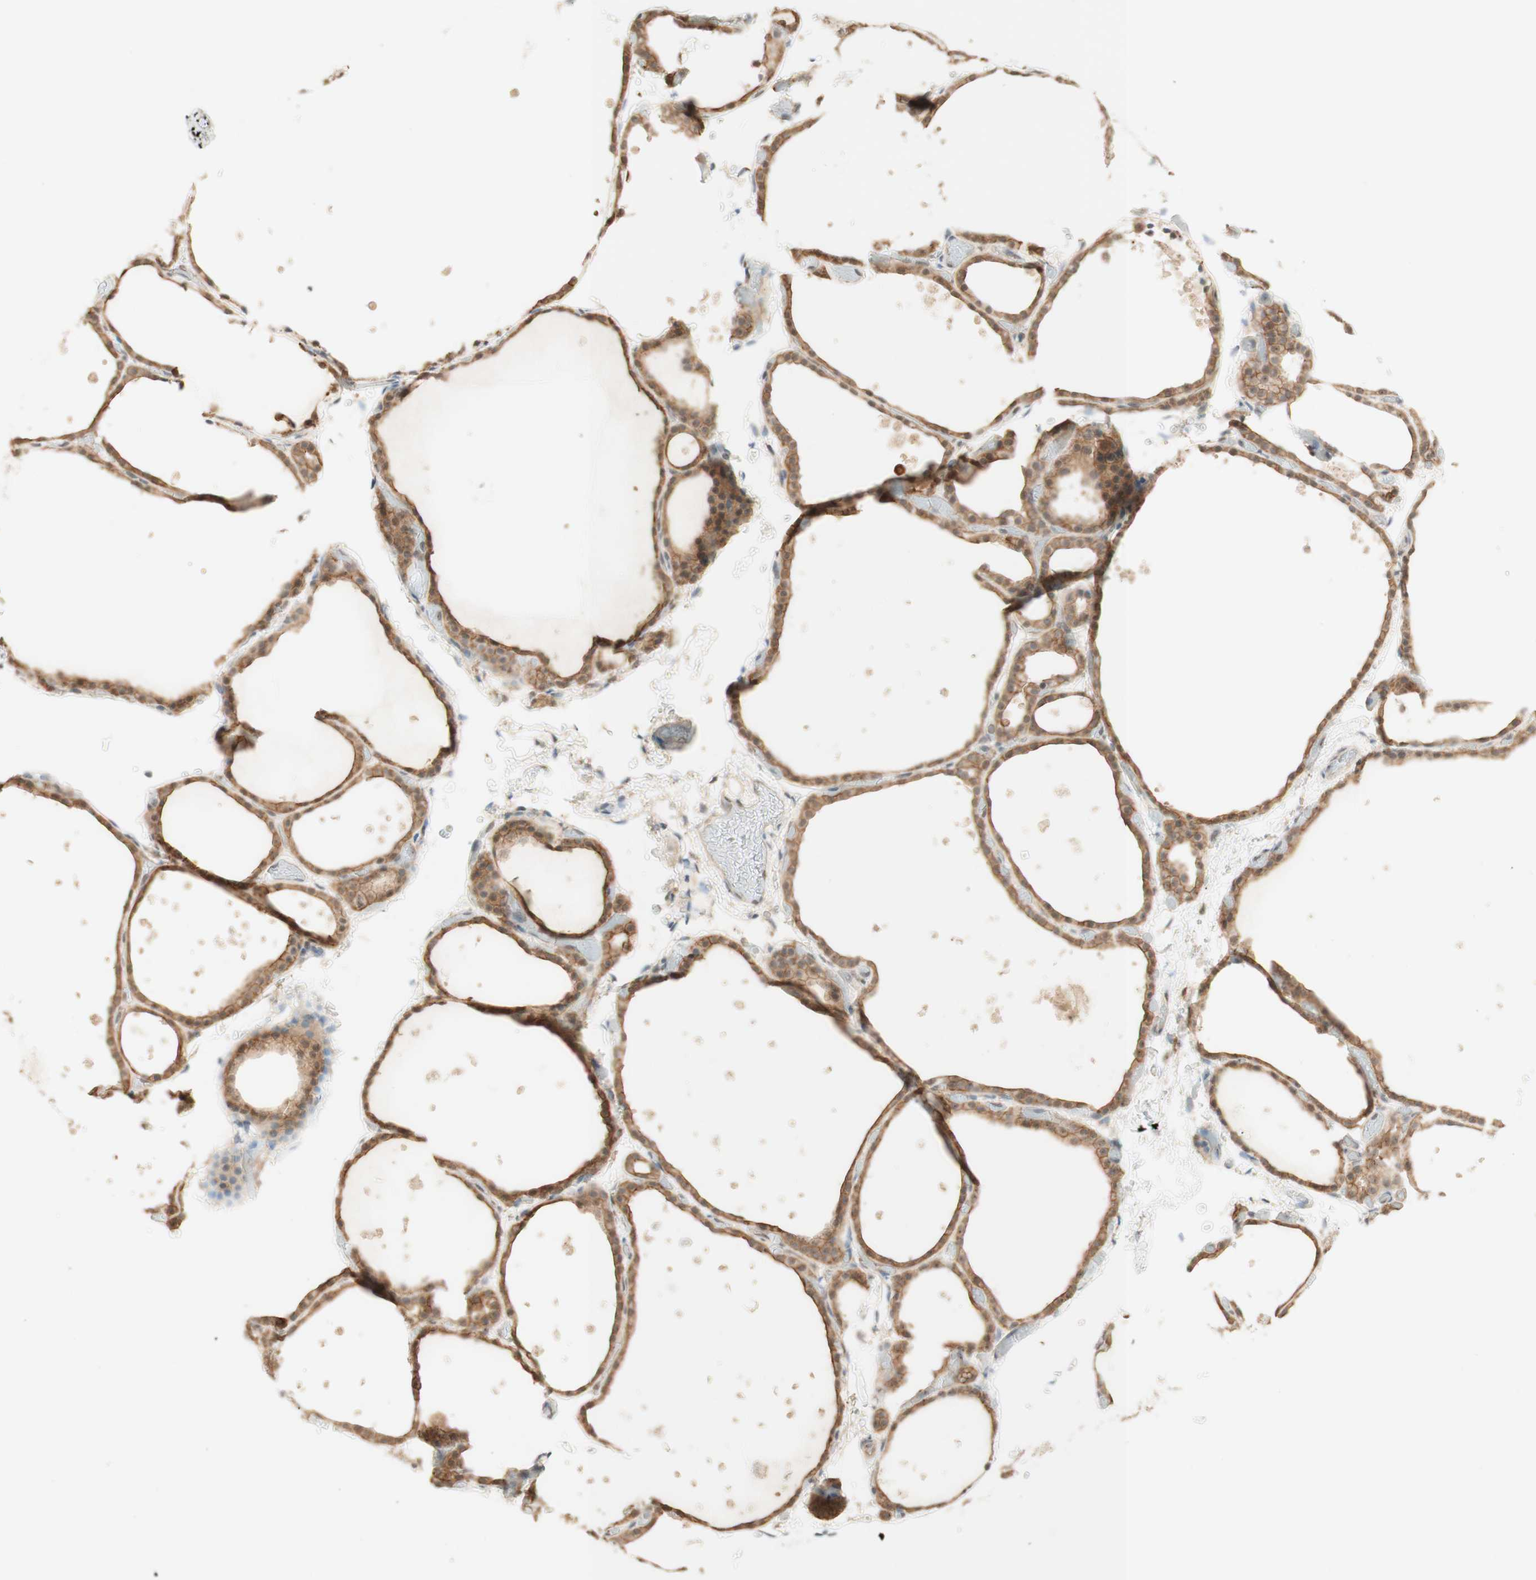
{"staining": {"intensity": "moderate", "quantity": ">75%", "location": "cytoplasmic/membranous"}, "tissue": "thyroid gland", "cell_type": "Glandular cells", "image_type": "normal", "snomed": [{"axis": "morphology", "description": "Normal tissue, NOS"}, {"axis": "topography", "description": "Thyroid gland"}], "caption": "Immunohistochemistry (IHC) micrograph of benign thyroid gland: human thyroid gland stained using immunohistochemistry (IHC) exhibits medium levels of moderate protein expression localized specifically in the cytoplasmic/membranous of glandular cells, appearing as a cytoplasmic/membranous brown color.", "gene": "SPINT2", "patient": {"sex": "female", "age": 44}}